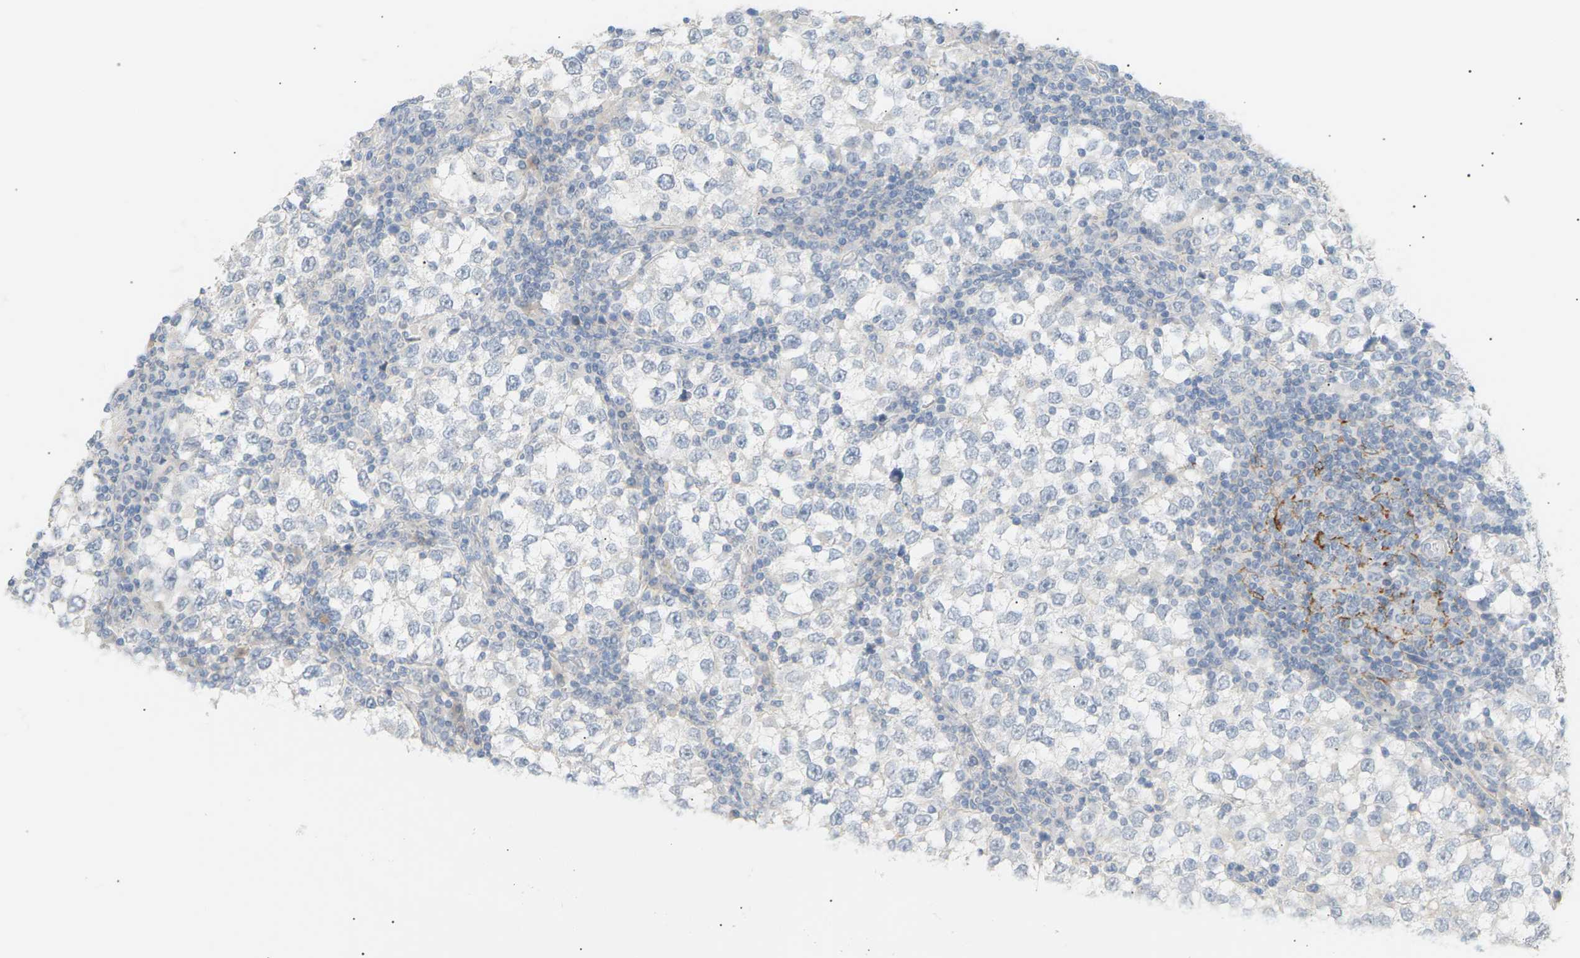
{"staining": {"intensity": "negative", "quantity": "none", "location": "none"}, "tissue": "testis cancer", "cell_type": "Tumor cells", "image_type": "cancer", "snomed": [{"axis": "morphology", "description": "Seminoma, NOS"}, {"axis": "topography", "description": "Testis"}], "caption": "Immunohistochemistry image of neoplastic tissue: testis cancer stained with DAB (3,3'-diaminobenzidine) reveals no significant protein positivity in tumor cells.", "gene": "CLU", "patient": {"sex": "male", "age": 65}}